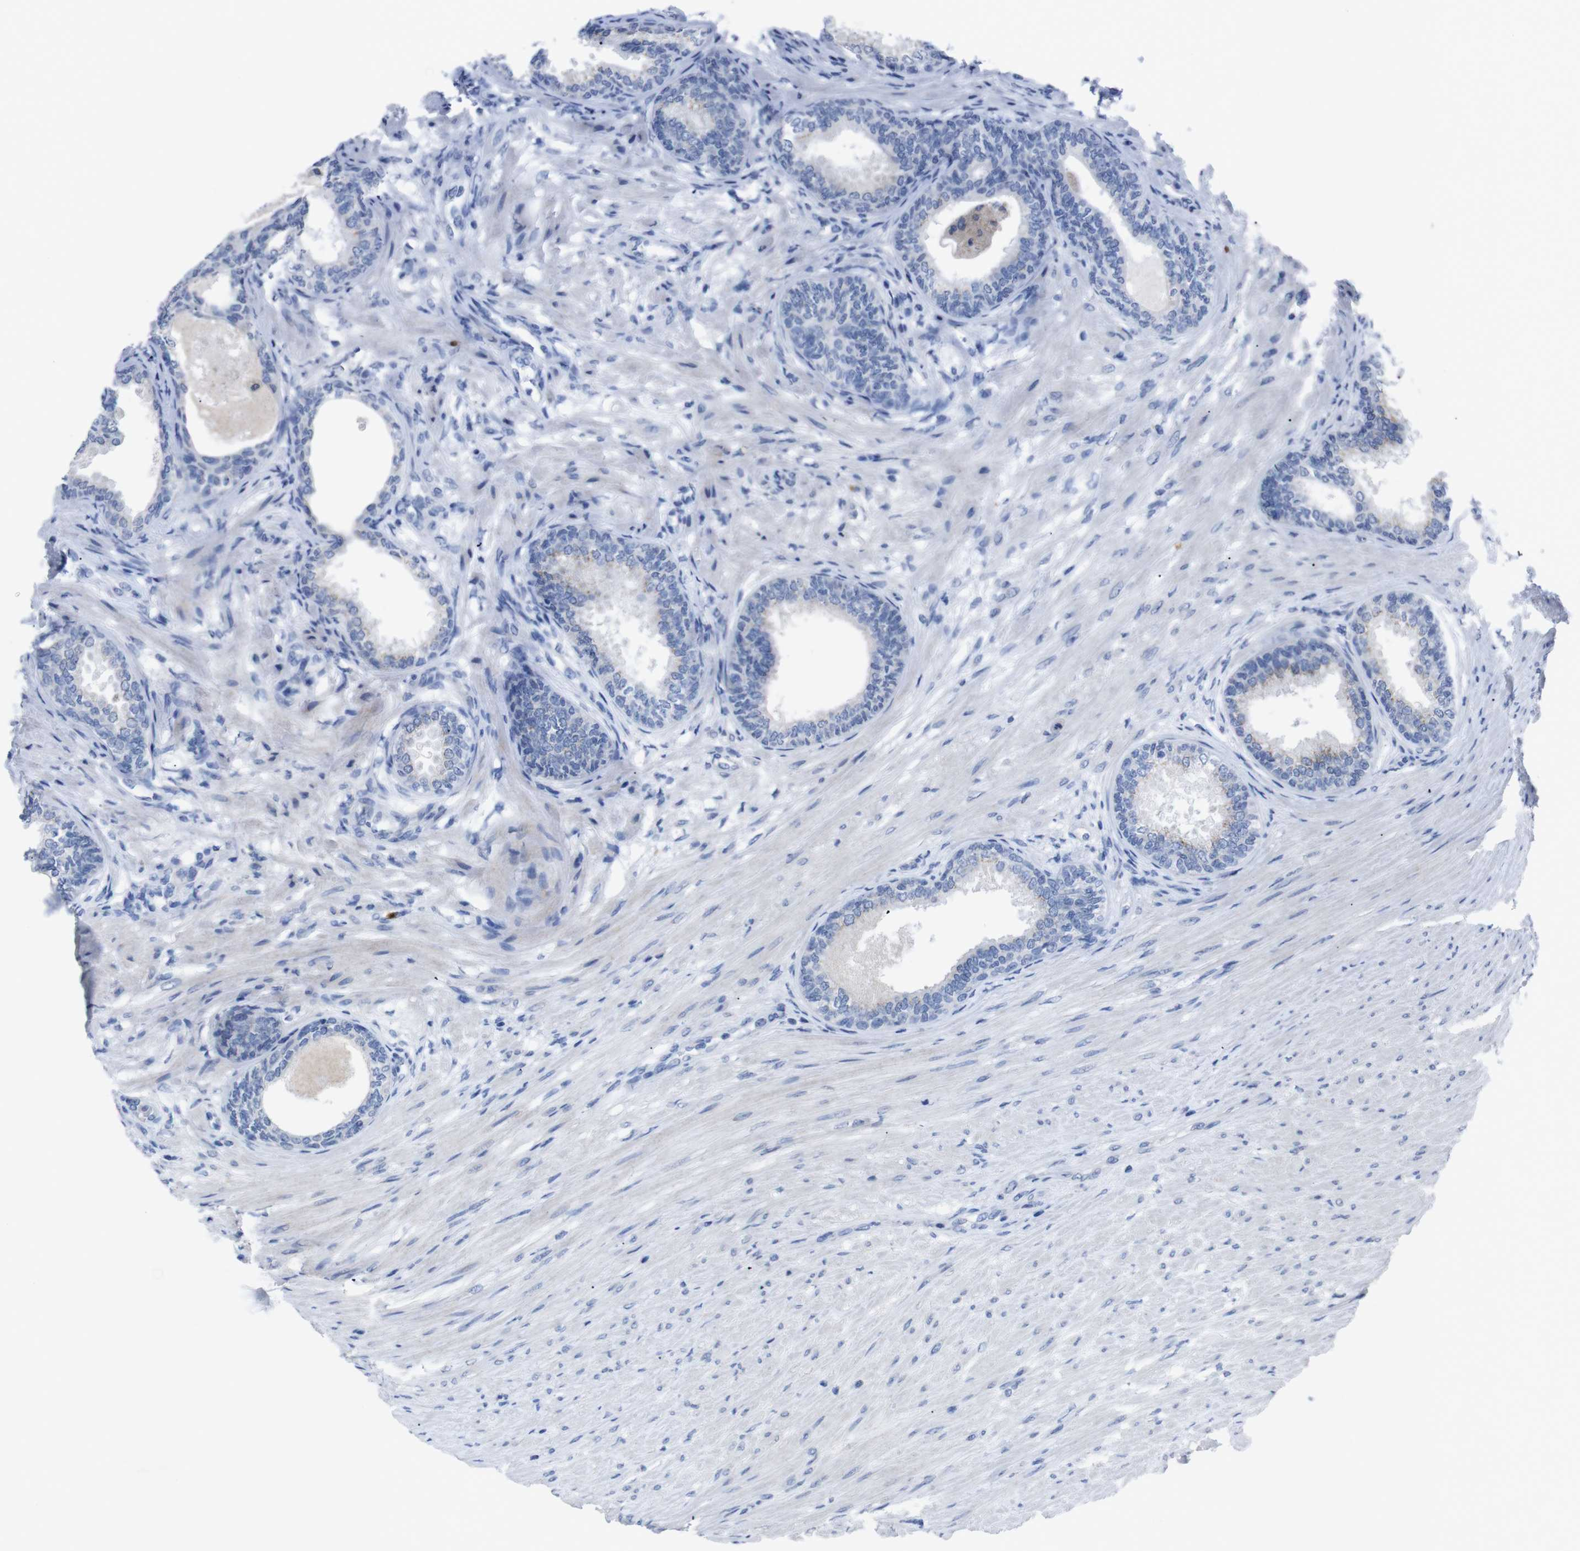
{"staining": {"intensity": "moderate", "quantity": "<25%", "location": "cytoplasmic/membranous"}, "tissue": "prostate", "cell_type": "Glandular cells", "image_type": "normal", "snomed": [{"axis": "morphology", "description": "Normal tissue, NOS"}, {"axis": "topography", "description": "Prostate"}], "caption": "Immunohistochemical staining of unremarkable human prostate reveals <25% levels of moderate cytoplasmic/membranous protein staining in about <25% of glandular cells. Using DAB (3,3'-diaminobenzidine) (brown) and hematoxylin (blue) stains, captured at high magnification using brightfield microscopy.", "gene": "IRF4", "patient": {"sex": "male", "age": 76}}